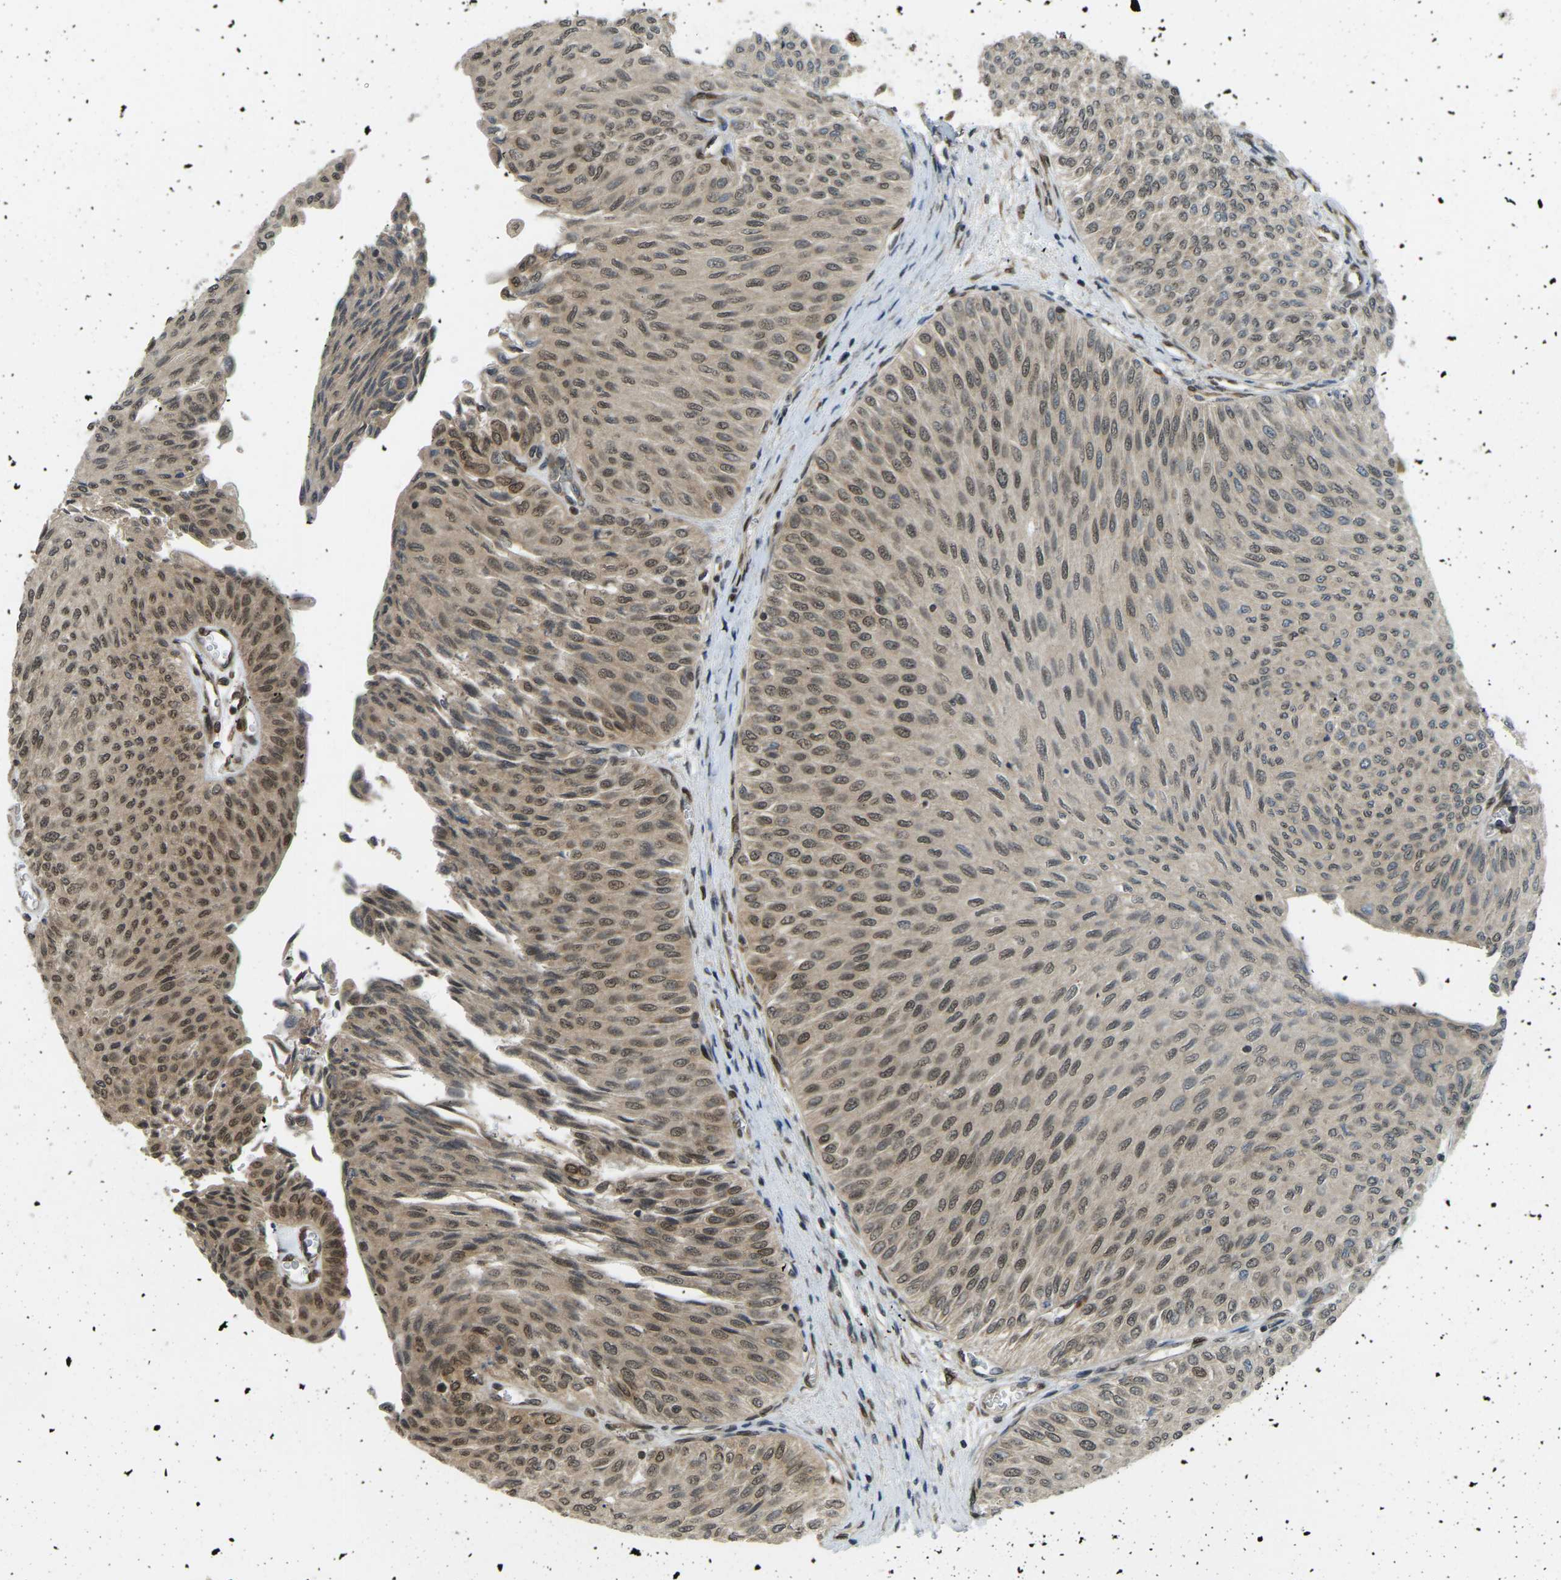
{"staining": {"intensity": "moderate", "quantity": "25%-75%", "location": "nuclear"}, "tissue": "urothelial cancer", "cell_type": "Tumor cells", "image_type": "cancer", "snomed": [{"axis": "morphology", "description": "Urothelial carcinoma, Low grade"}, {"axis": "topography", "description": "Urinary bladder"}], "caption": "The image shows a brown stain indicating the presence of a protein in the nuclear of tumor cells in urothelial cancer.", "gene": "SYNE1", "patient": {"sex": "male", "age": 78}}